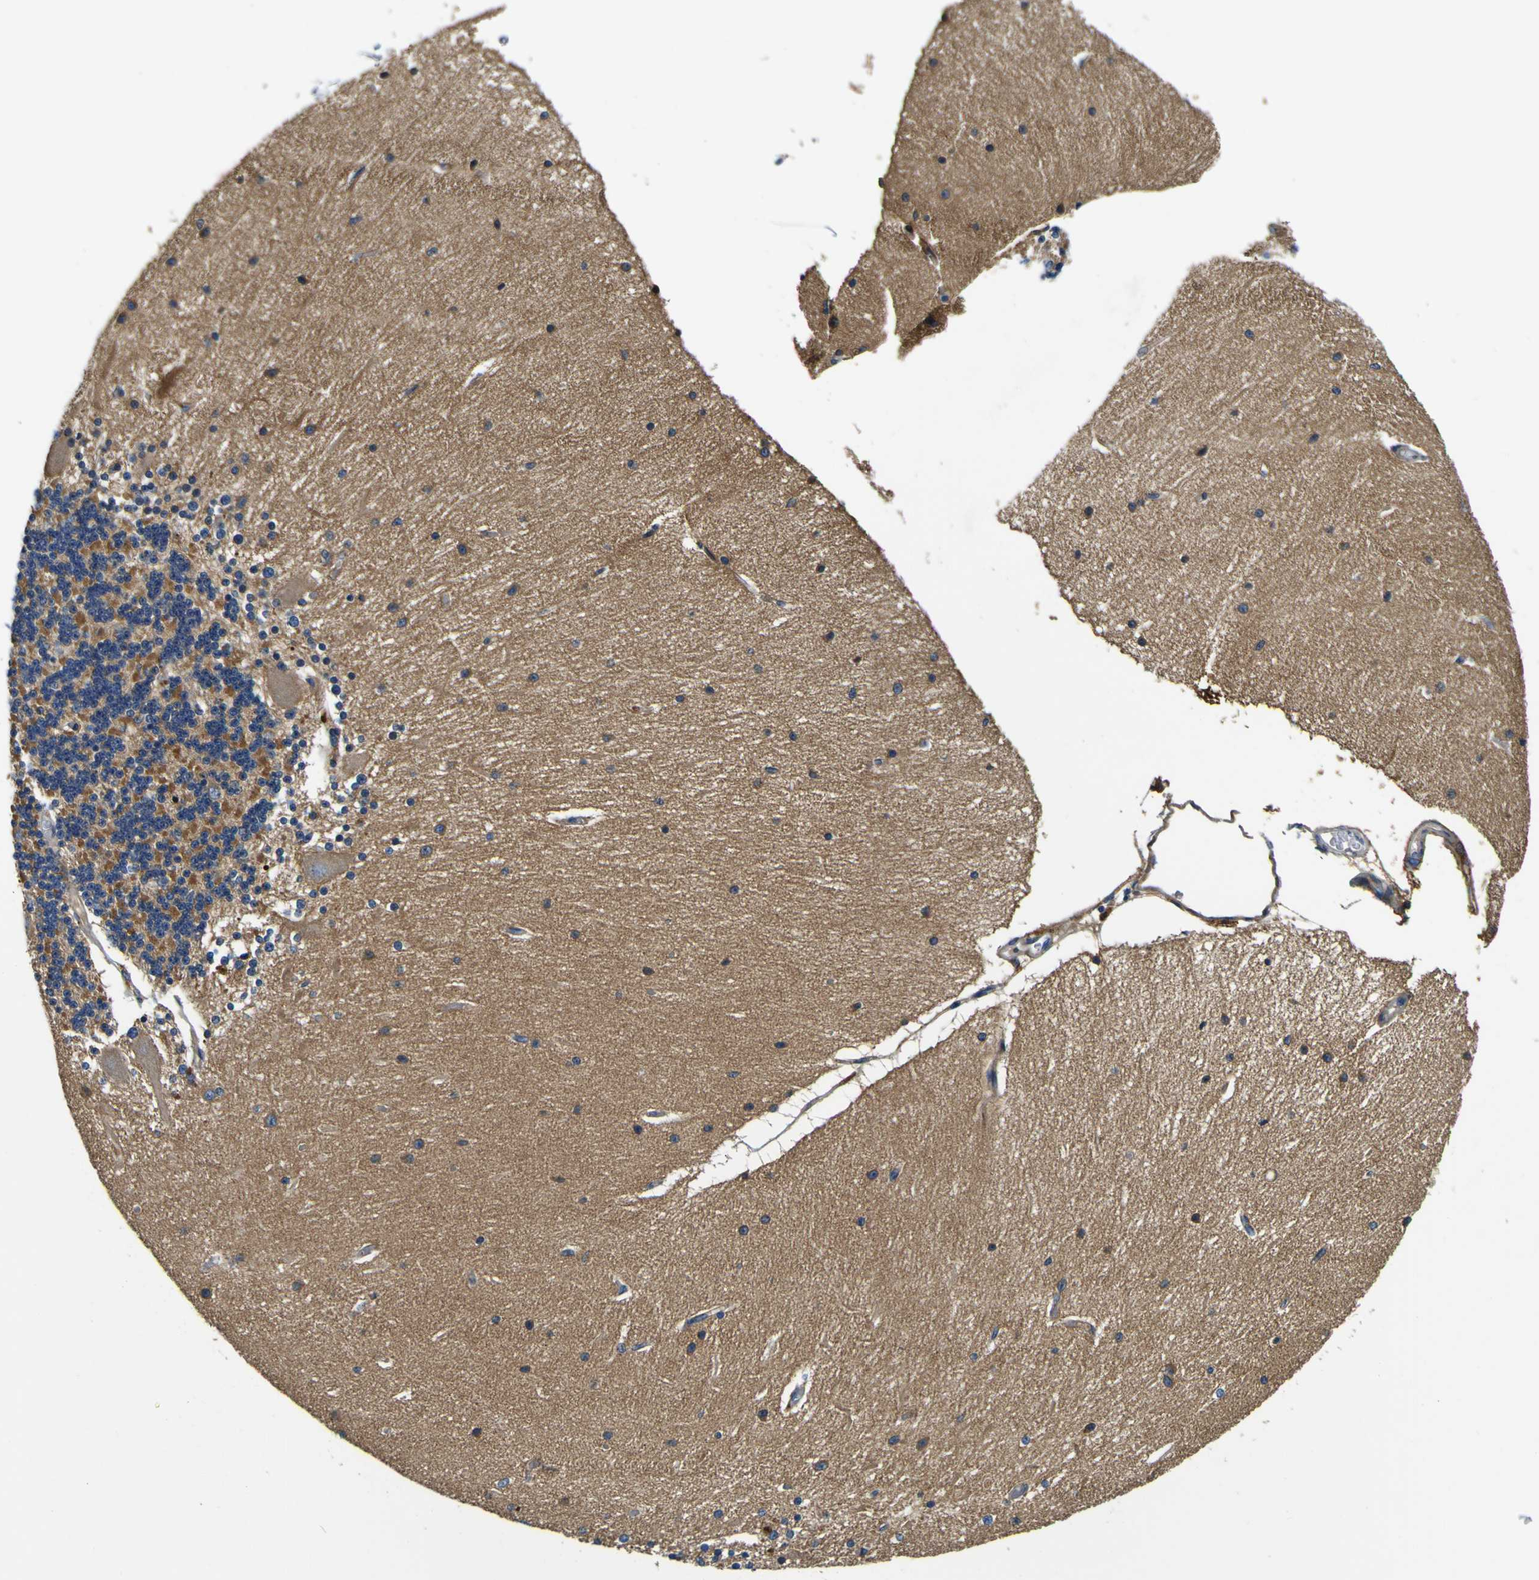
{"staining": {"intensity": "strong", "quantity": "25%-75%", "location": "cytoplasmic/membranous"}, "tissue": "cerebellum", "cell_type": "Cells in granular layer", "image_type": "normal", "snomed": [{"axis": "morphology", "description": "Normal tissue, NOS"}, {"axis": "topography", "description": "Cerebellum"}], "caption": "Cells in granular layer show high levels of strong cytoplasmic/membranous positivity in approximately 25%-75% of cells in benign cerebellum. (Brightfield microscopy of DAB IHC at high magnification).", "gene": "CLSTN1", "patient": {"sex": "female", "age": 54}}